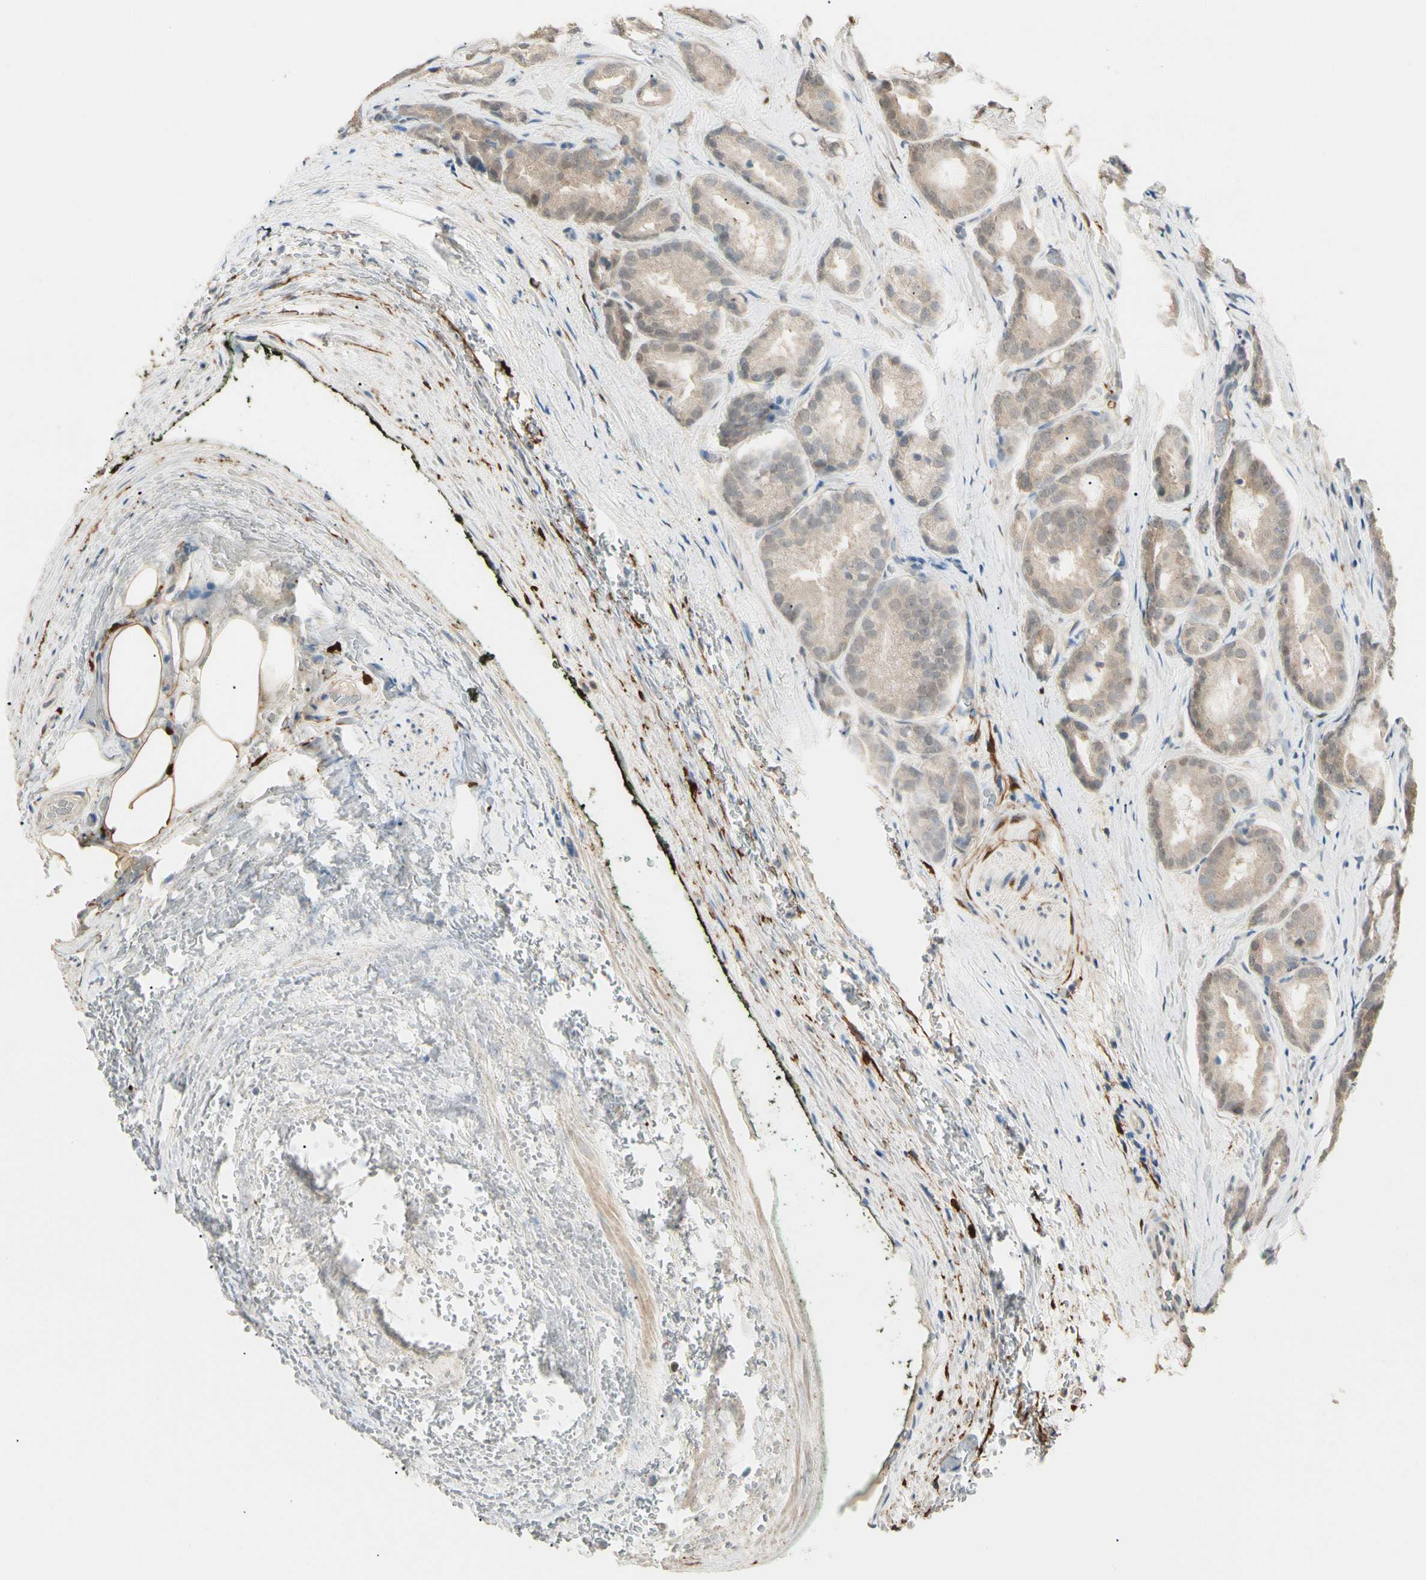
{"staining": {"intensity": "weak", "quantity": ">75%", "location": "cytoplasmic/membranous"}, "tissue": "prostate cancer", "cell_type": "Tumor cells", "image_type": "cancer", "snomed": [{"axis": "morphology", "description": "Adenocarcinoma, High grade"}, {"axis": "topography", "description": "Prostate"}], "caption": "Immunohistochemical staining of human adenocarcinoma (high-grade) (prostate) displays low levels of weak cytoplasmic/membranous expression in about >75% of tumor cells.", "gene": "GNE", "patient": {"sex": "male", "age": 64}}